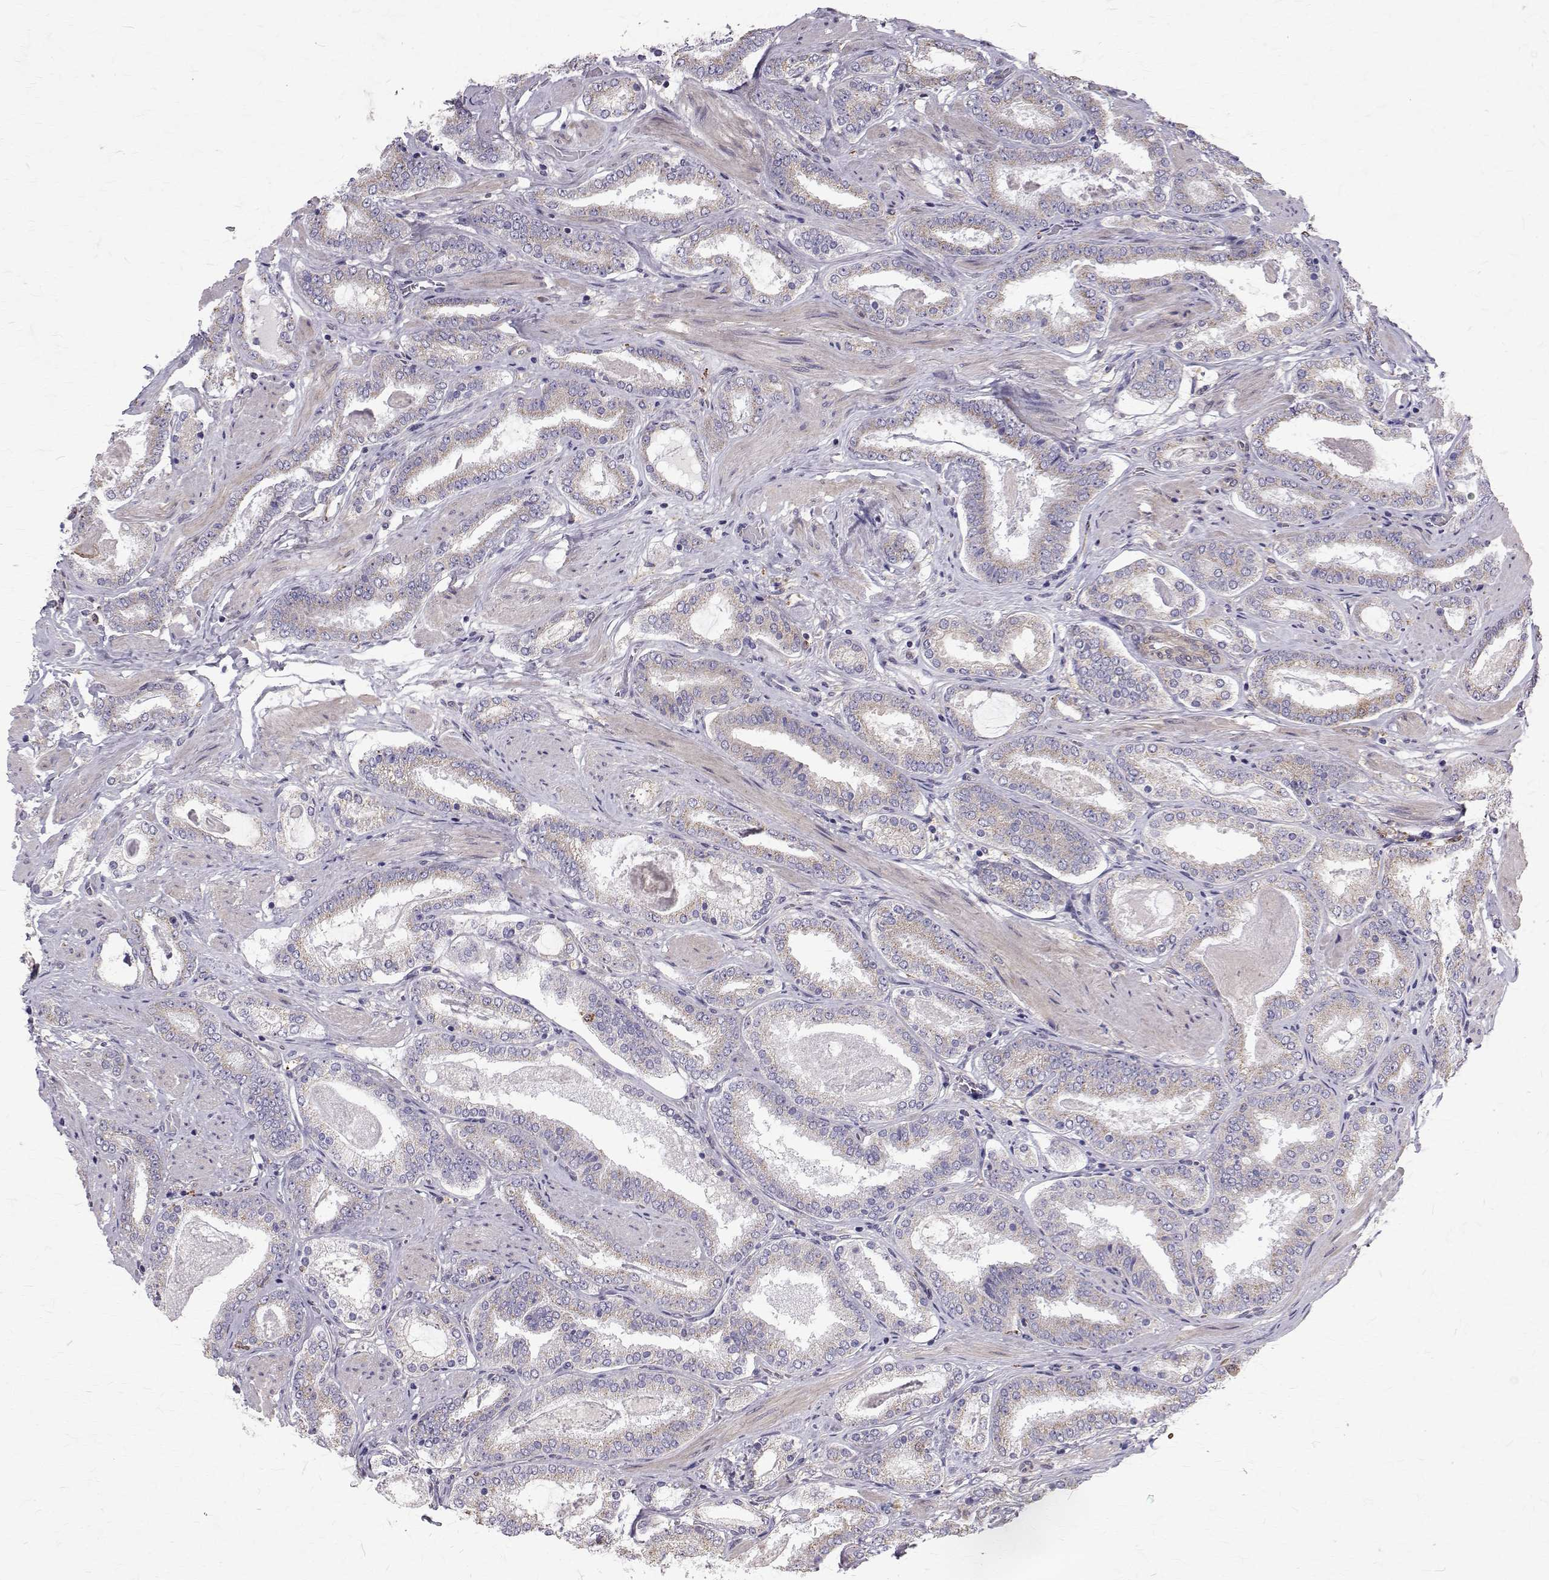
{"staining": {"intensity": "negative", "quantity": "none", "location": "none"}, "tissue": "prostate cancer", "cell_type": "Tumor cells", "image_type": "cancer", "snomed": [{"axis": "morphology", "description": "Adenocarcinoma, High grade"}, {"axis": "topography", "description": "Prostate"}], "caption": "High-grade adenocarcinoma (prostate) stained for a protein using immunohistochemistry (IHC) reveals no staining tumor cells.", "gene": "CCDC89", "patient": {"sex": "male", "age": 63}}